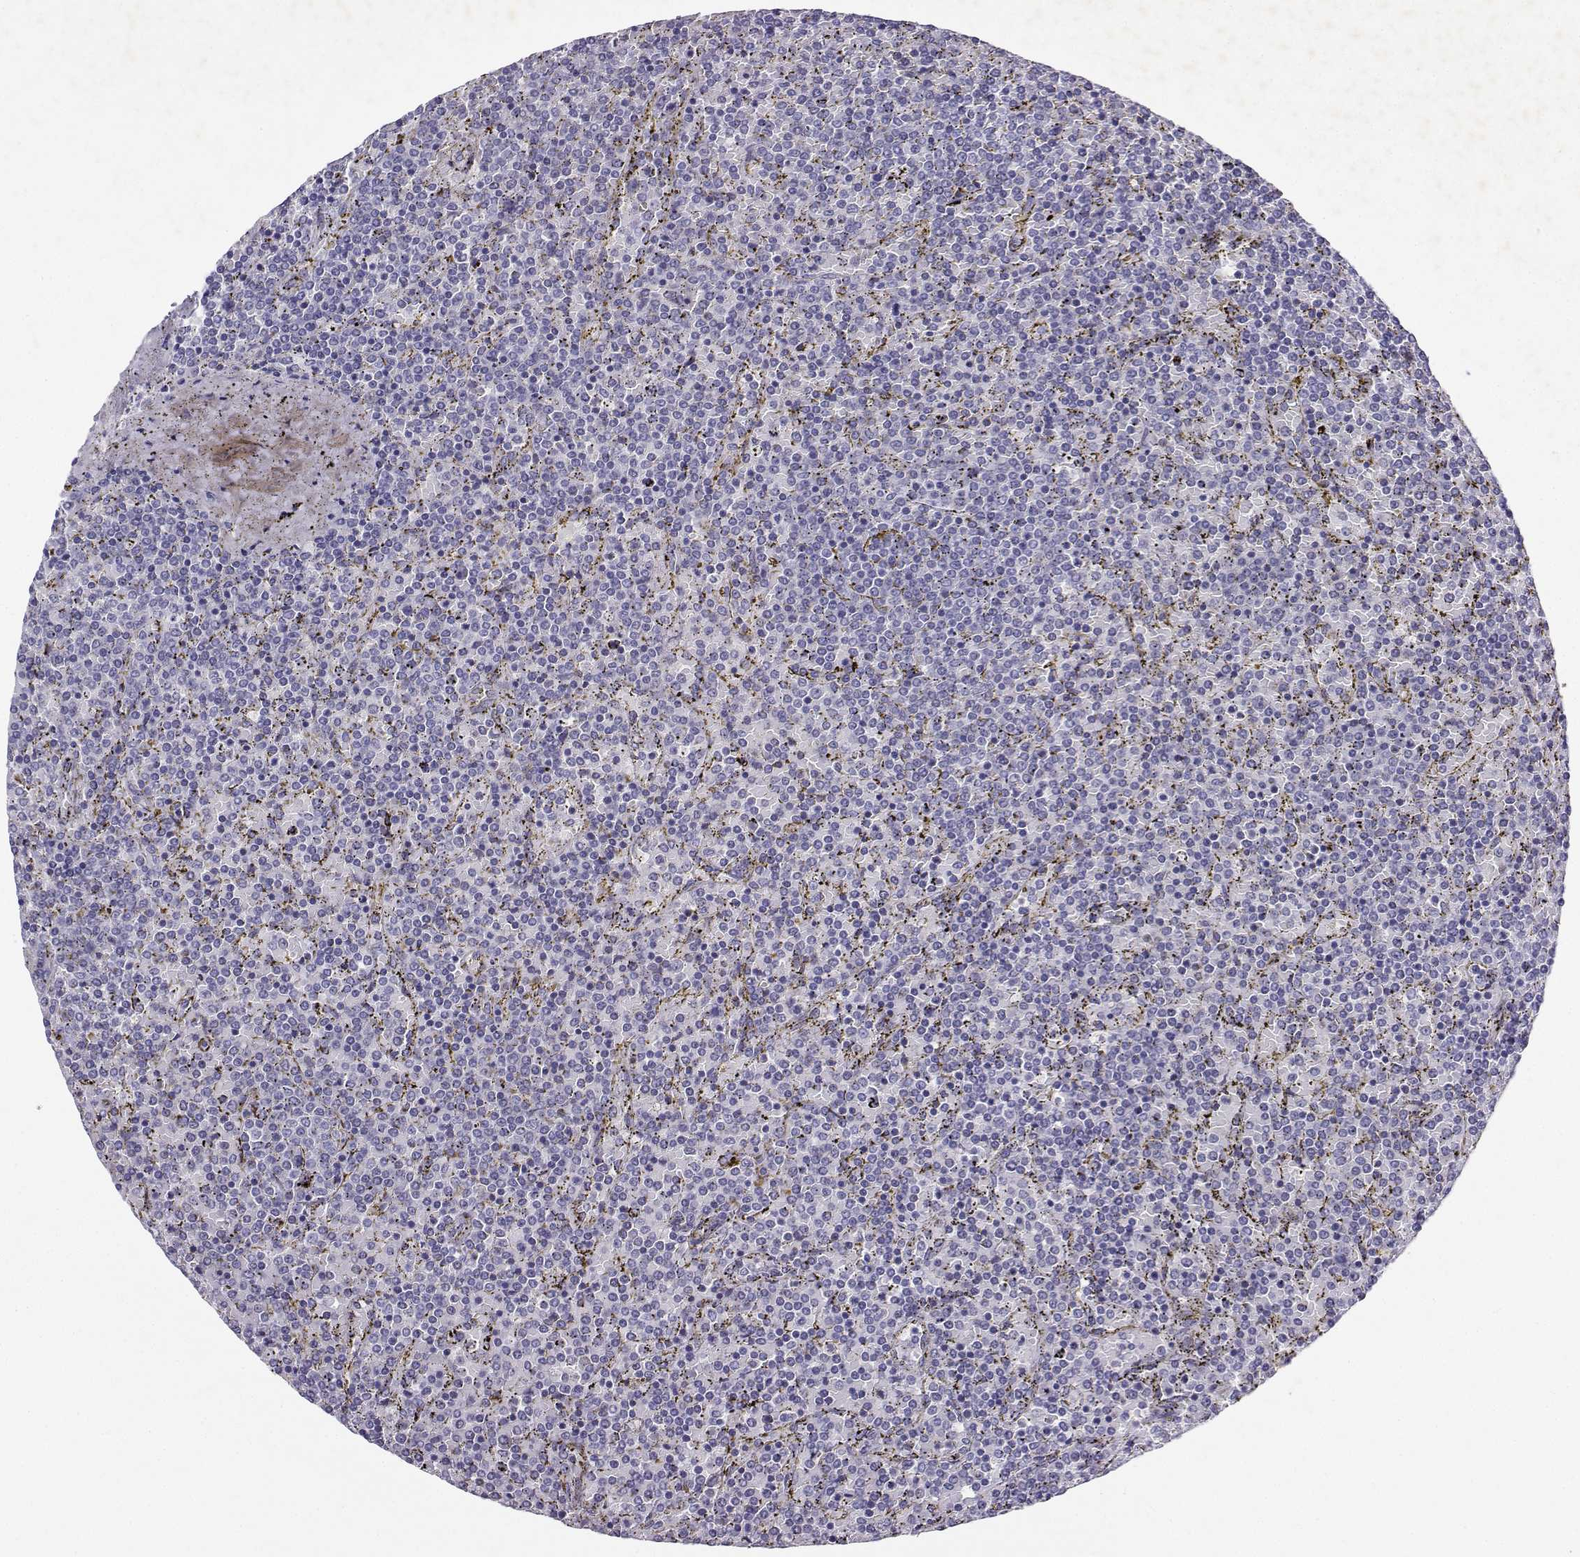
{"staining": {"intensity": "negative", "quantity": "none", "location": "none"}, "tissue": "lymphoma", "cell_type": "Tumor cells", "image_type": "cancer", "snomed": [{"axis": "morphology", "description": "Malignant lymphoma, non-Hodgkin's type, Low grade"}, {"axis": "topography", "description": "Spleen"}], "caption": "A photomicrograph of malignant lymphoma, non-Hodgkin's type (low-grade) stained for a protein shows no brown staining in tumor cells.", "gene": "GRIK4", "patient": {"sex": "female", "age": 77}}